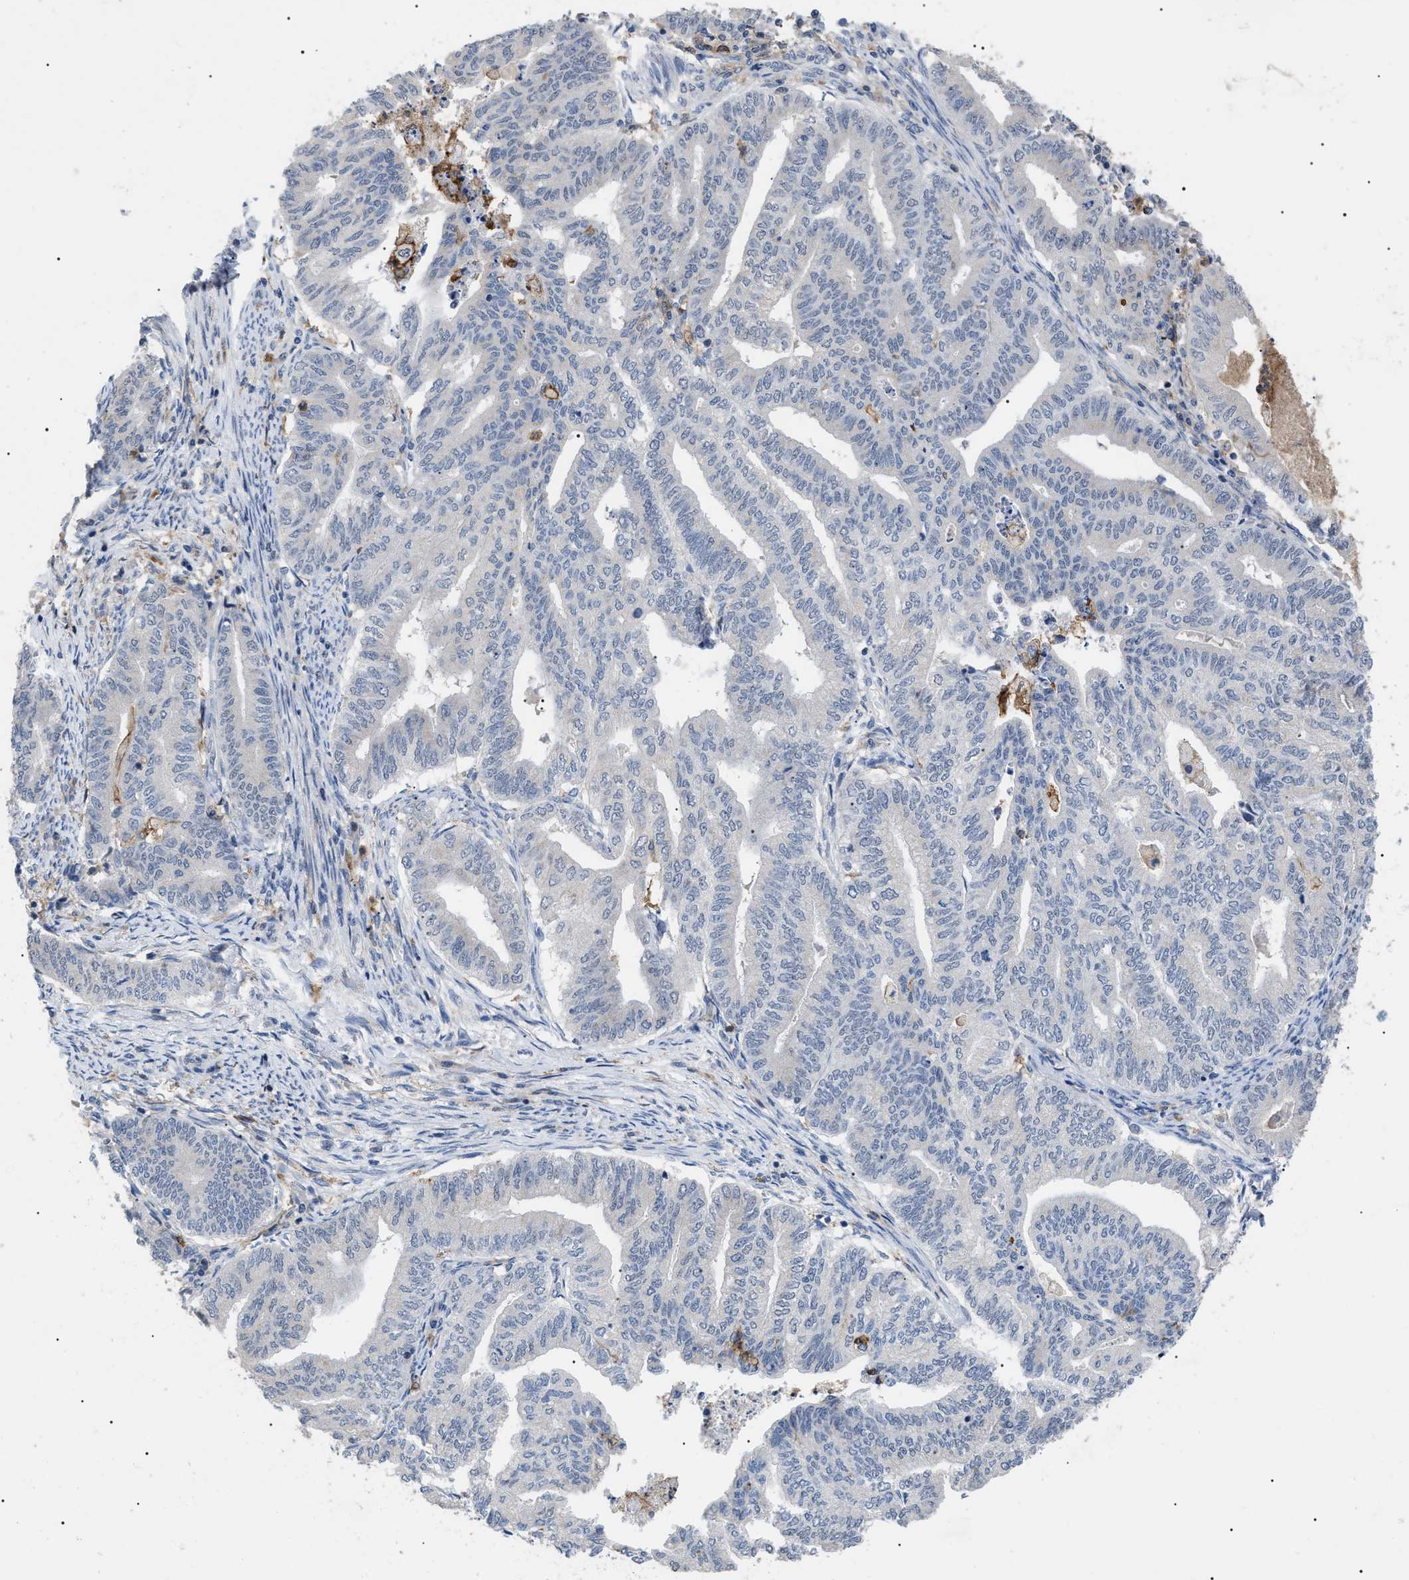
{"staining": {"intensity": "negative", "quantity": "none", "location": "none"}, "tissue": "endometrial cancer", "cell_type": "Tumor cells", "image_type": "cancer", "snomed": [{"axis": "morphology", "description": "Adenocarcinoma, NOS"}, {"axis": "topography", "description": "Endometrium"}], "caption": "Tumor cells show no significant expression in endometrial cancer (adenocarcinoma).", "gene": "CD300A", "patient": {"sex": "female", "age": 79}}